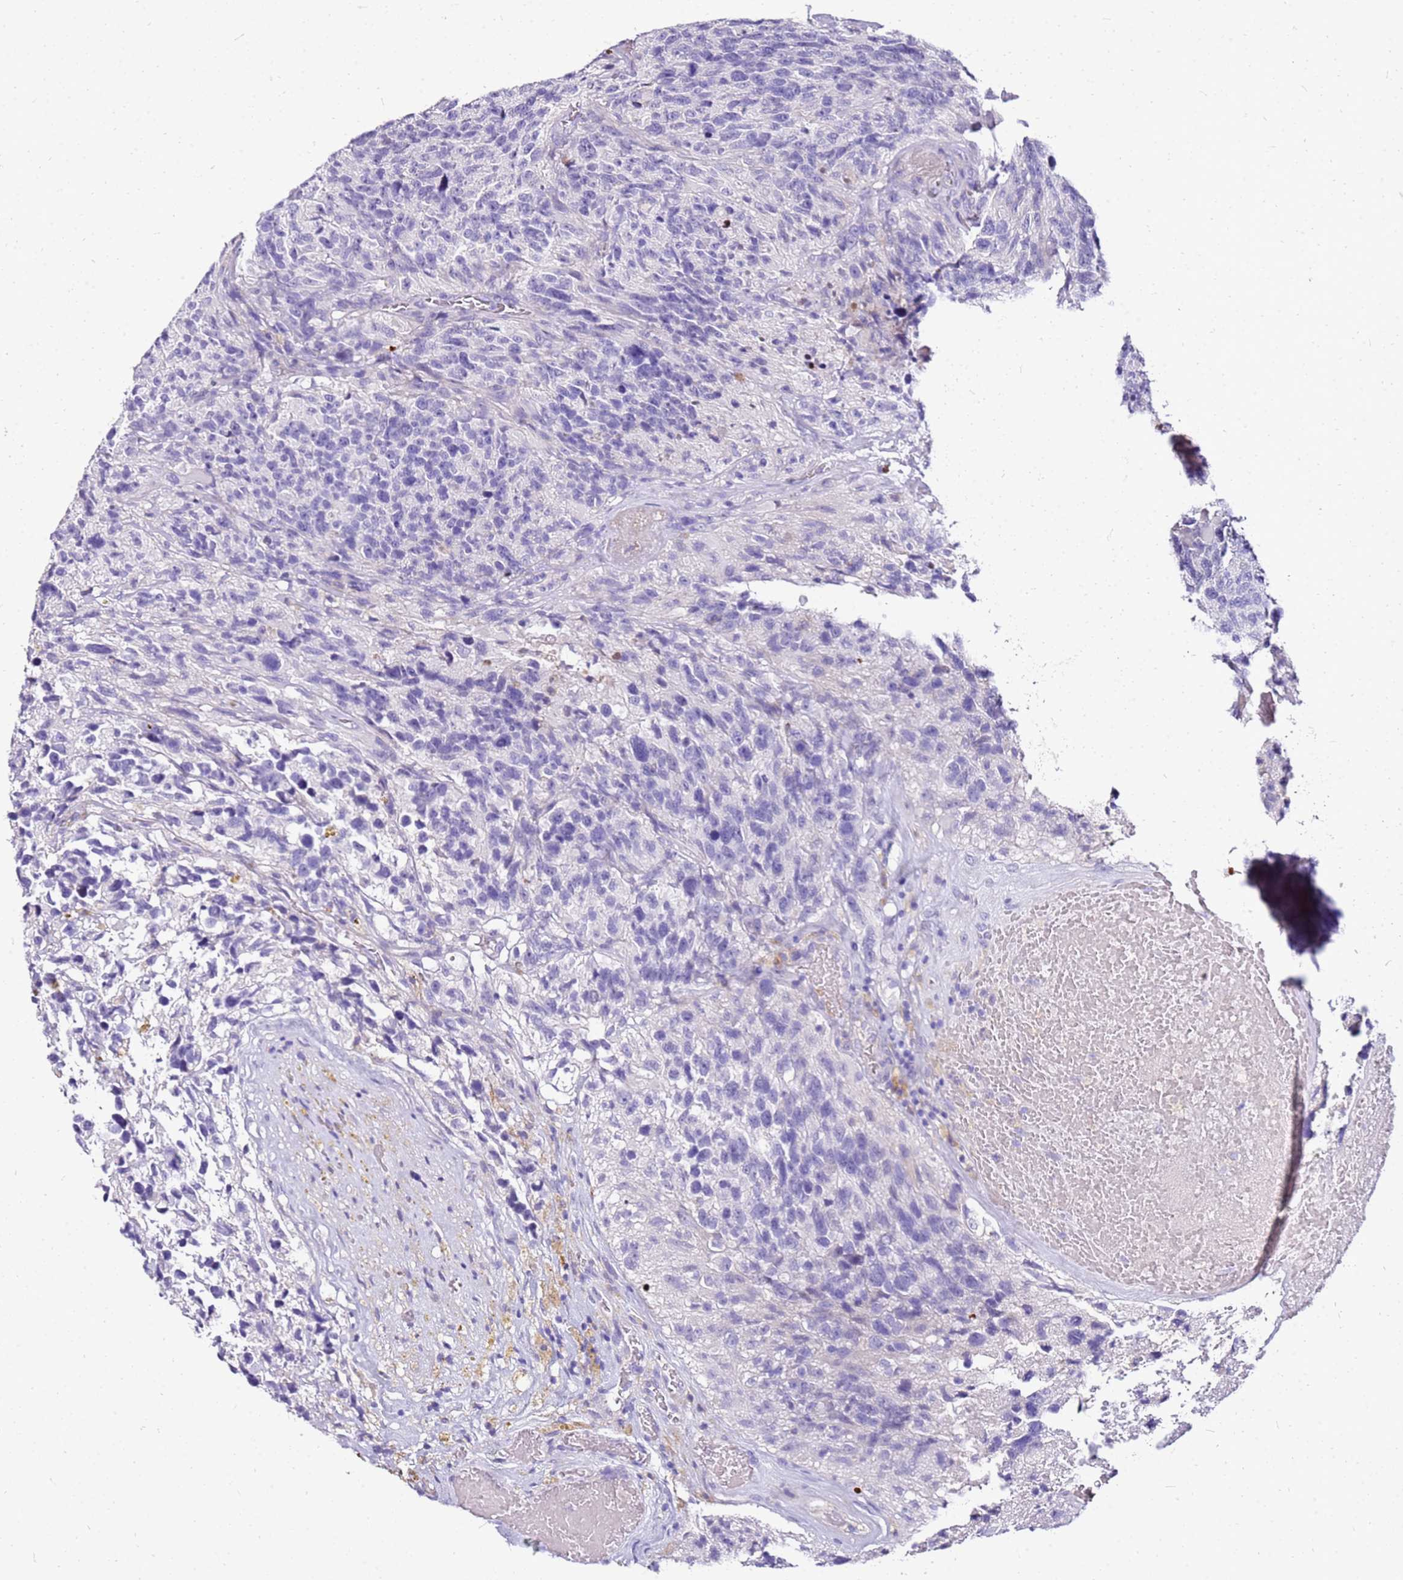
{"staining": {"intensity": "negative", "quantity": "none", "location": "none"}, "tissue": "glioma", "cell_type": "Tumor cells", "image_type": "cancer", "snomed": [{"axis": "morphology", "description": "Glioma, malignant, High grade"}, {"axis": "topography", "description": "Brain"}], "caption": "Glioma was stained to show a protein in brown. There is no significant expression in tumor cells.", "gene": "DCDC2B", "patient": {"sex": "male", "age": 69}}